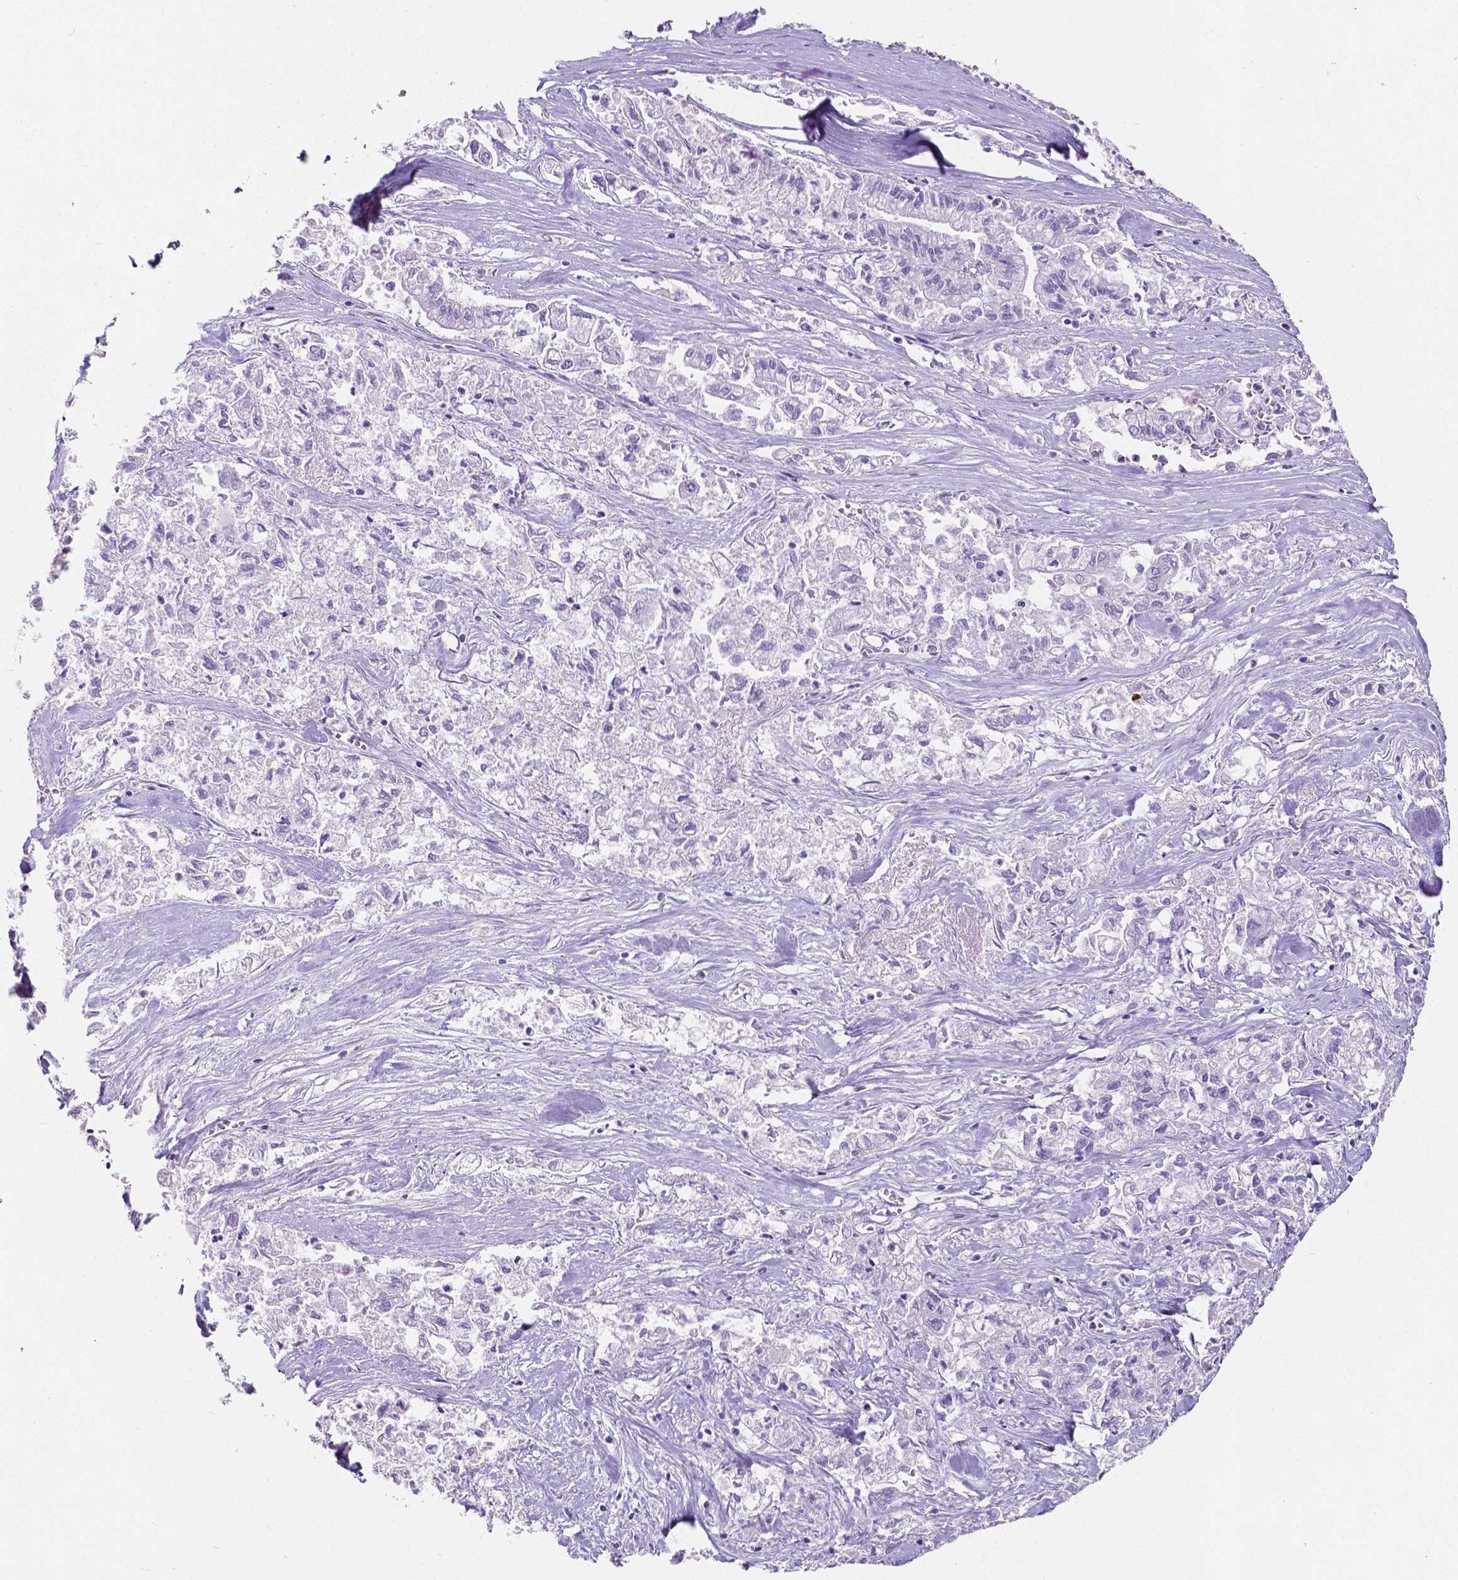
{"staining": {"intensity": "negative", "quantity": "none", "location": "none"}, "tissue": "pancreatic cancer", "cell_type": "Tumor cells", "image_type": "cancer", "snomed": [{"axis": "morphology", "description": "Adenocarcinoma, NOS"}, {"axis": "topography", "description": "Pancreas"}], "caption": "DAB immunohistochemical staining of human pancreatic adenocarcinoma displays no significant staining in tumor cells. The staining was performed using DAB (3,3'-diaminobenzidine) to visualize the protein expression in brown, while the nuclei were stained in blue with hematoxylin (Magnification: 20x).", "gene": "SATB2", "patient": {"sex": "male", "age": 72}}